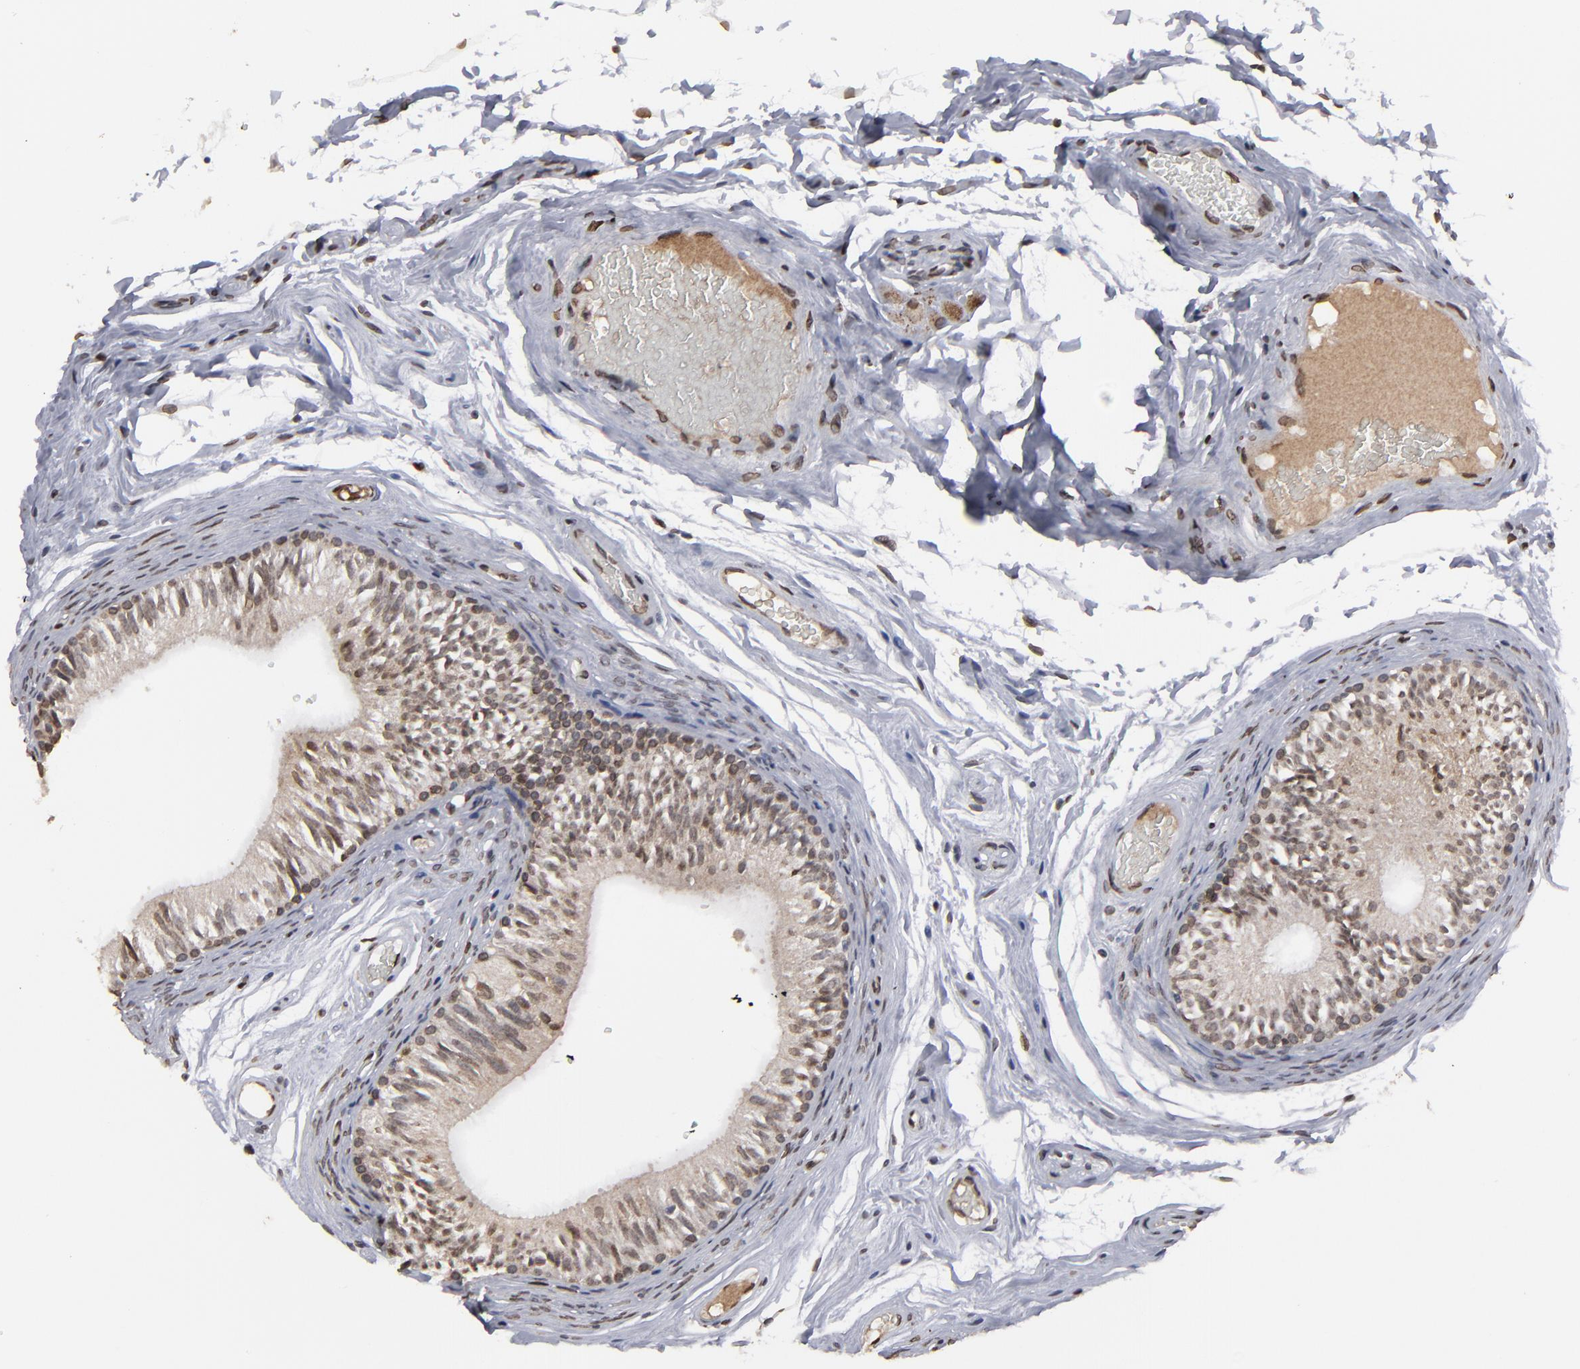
{"staining": {"intensity": "moderate", "quantity": "25%-75%", "location": "cytoplasmic/membranous,nuclear"}, "tissue": "epididymis", "cell_type": "Glandular cells", "image_type": "normal", "snomed": [{"axis": "morphology", "description": "Normal tissue, NOS"}, {"axis": "topography", "description": "Testis"}, {"axis": "topography", "description": "Epididymis"}], "caption": "Immunohistochemistry histopathology image of benign epididymis: epididymis stained using immunohistochemistry shows medium levels of moderate protein expression localized specifically in the cytoplasmic/membranous,nuclear of glandular cells, appearing as a cytoplasmic/membranous,nuclear brown color.", "gene": "BAZ1A", "patient": {"sex": "male", "age": 36}}